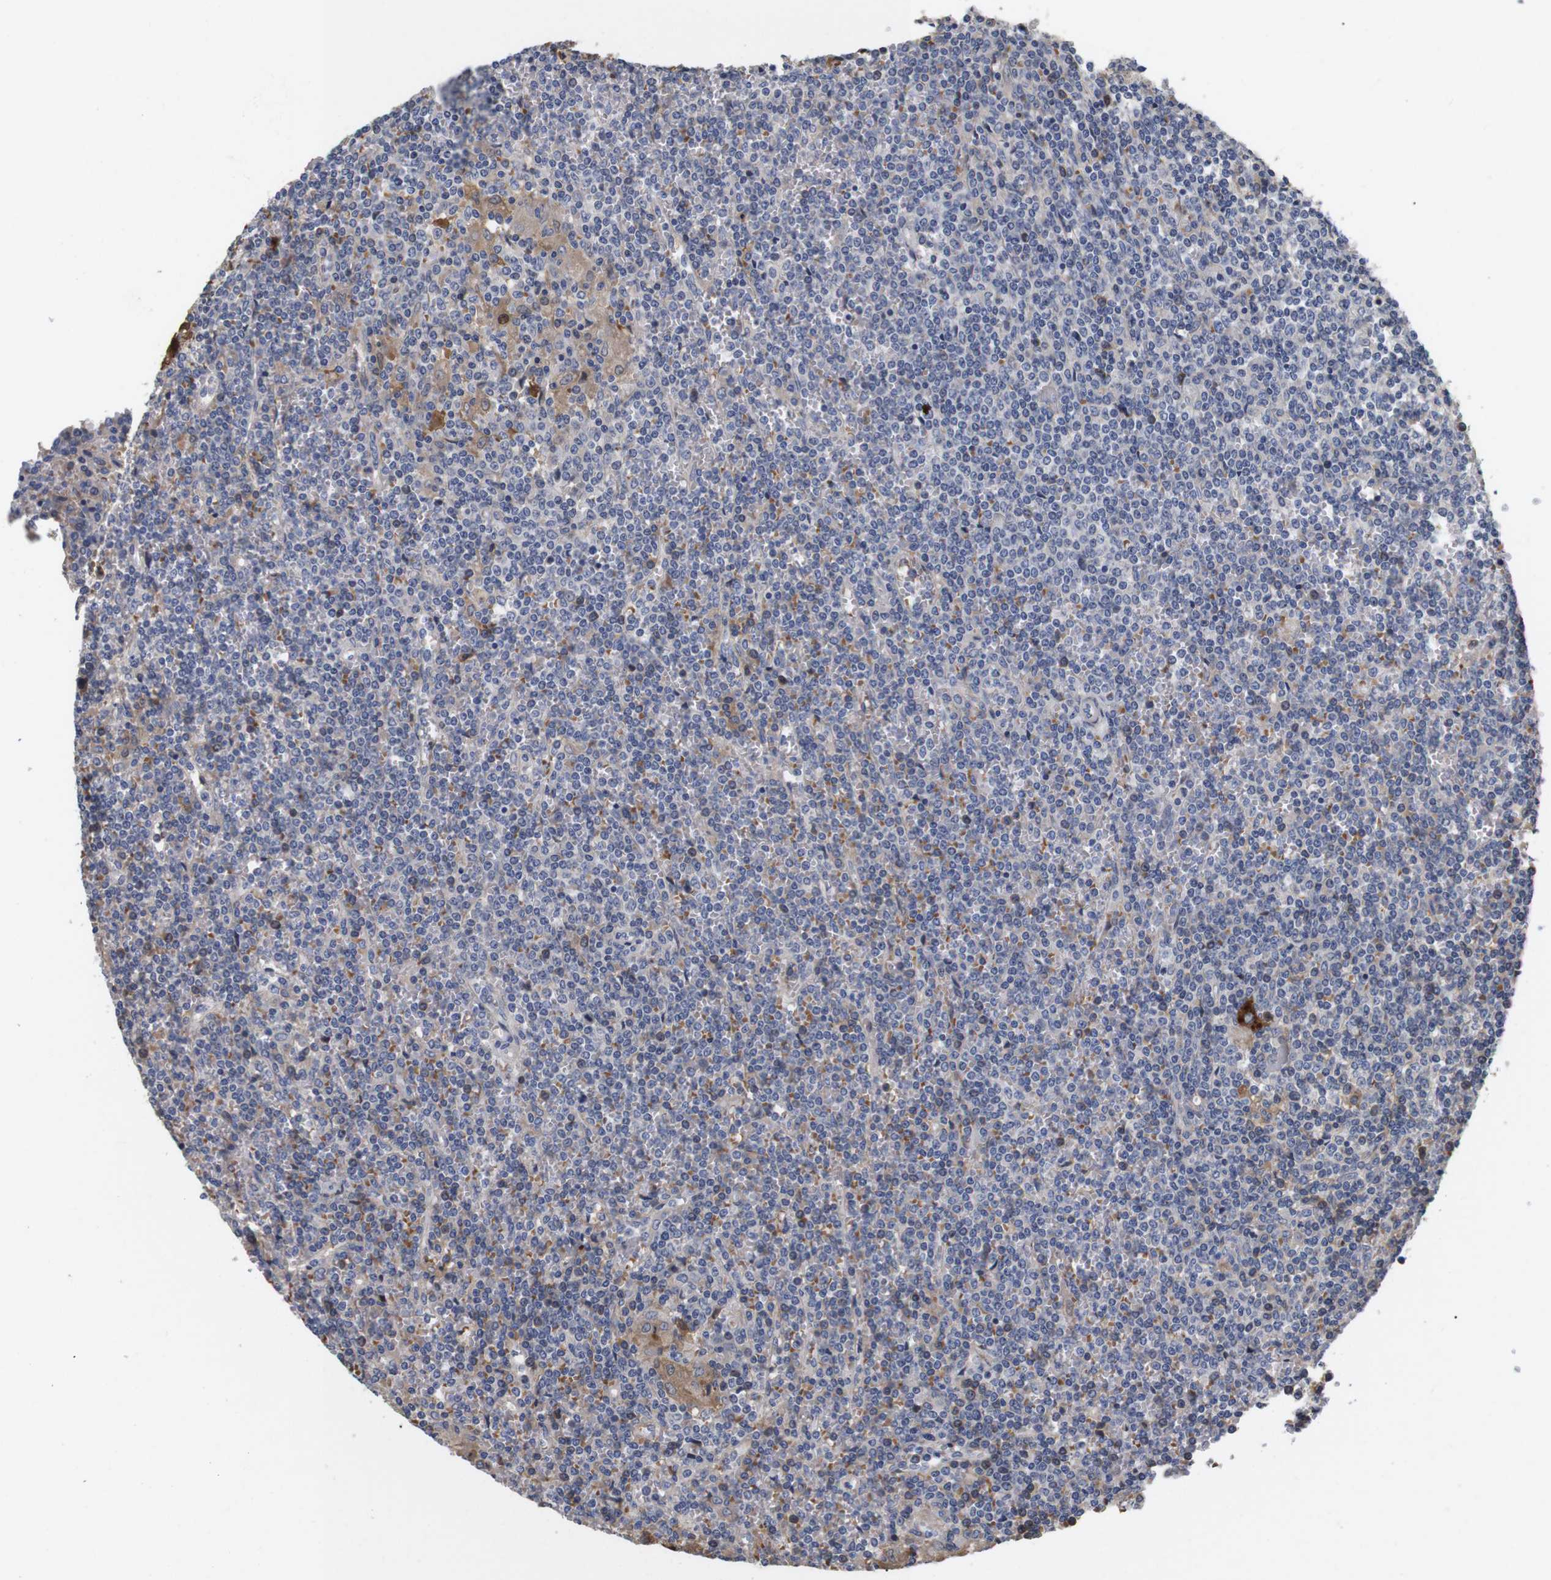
{"staining": {"intensity": "moderate", "quantity": "<25%", "location": "cytoplasmic/membranous"}, "tissue": "lymphoma", "cell_type": "Tumor cells", "image_type": "cancer", "snomed": [{"axis": "morphology", "description": "Malignant lymphoma, non-Hodgkin's type, Low grade"}, {"axis": "topography", "description": "Spleen"}], "caption": "Protein staining by IHC reveals moderate cytoplasmic/membranous expression in approximately <25% of tumor cells in lymphoma. (Stains: DAB in brown, nuclei in blue, Microscopy: brightfield microscopy at high magnification).", "gene": "SPRY3", "patient": {"sex": "female", "age": 19}}